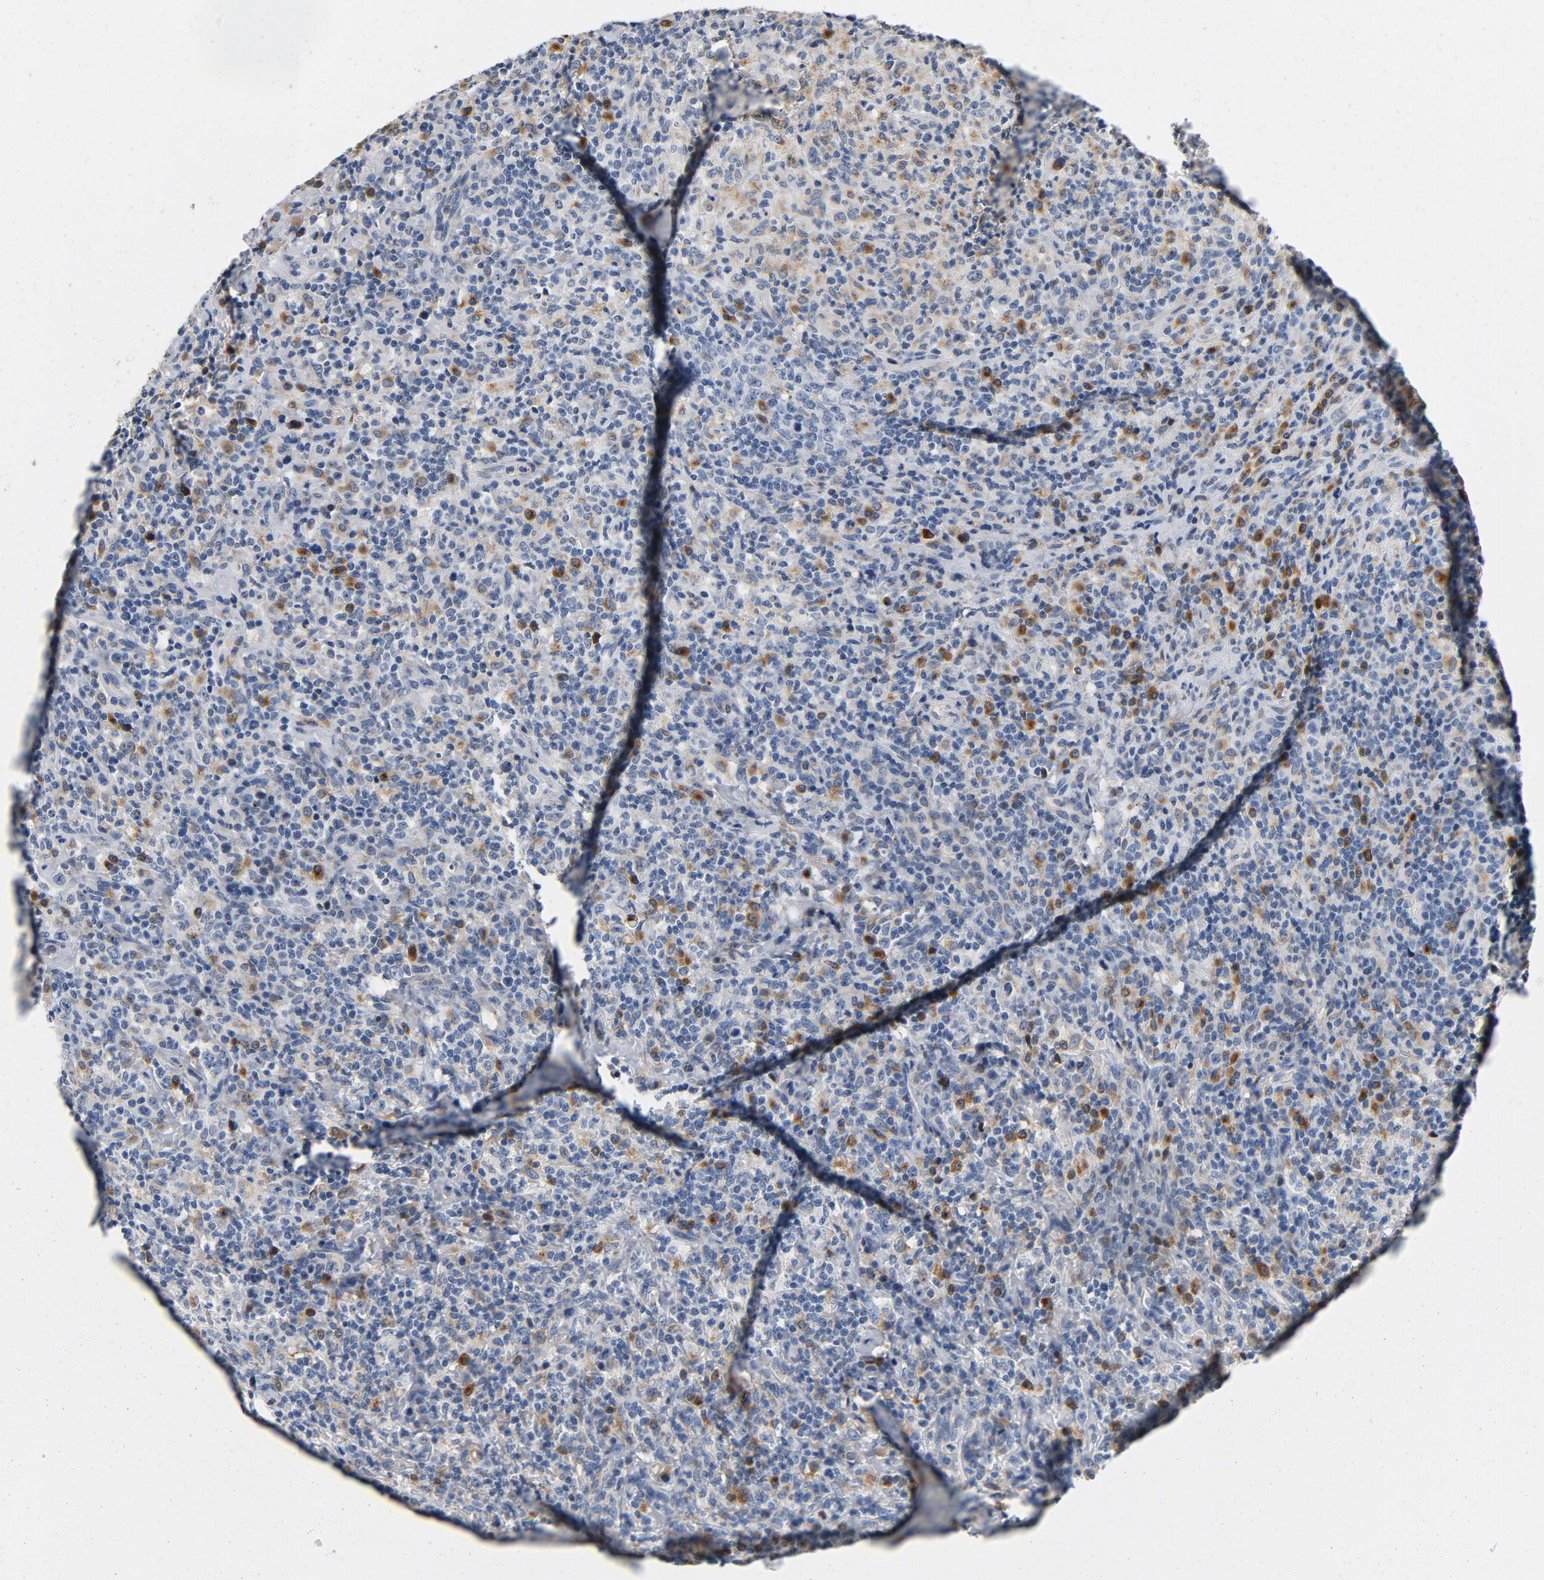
{"staining": {"intensity": "weak", "quantity": "<25%", "location": "cytoplasmic/membranous"}, "tissue": "lymphoma", "cell_type": "Tumor cells", "image_type": "cancer", "snomed": [{"axis": "morphology", "description": "Hodgkin's disease, NOS"}, {"axis": "topography", "description": "Lymph node"}], "caption": "Tumor cells are negative for protein expression in human lymphoma.", "gene": "LMAN2", "patient": {"sex": "male", "age": 65}}